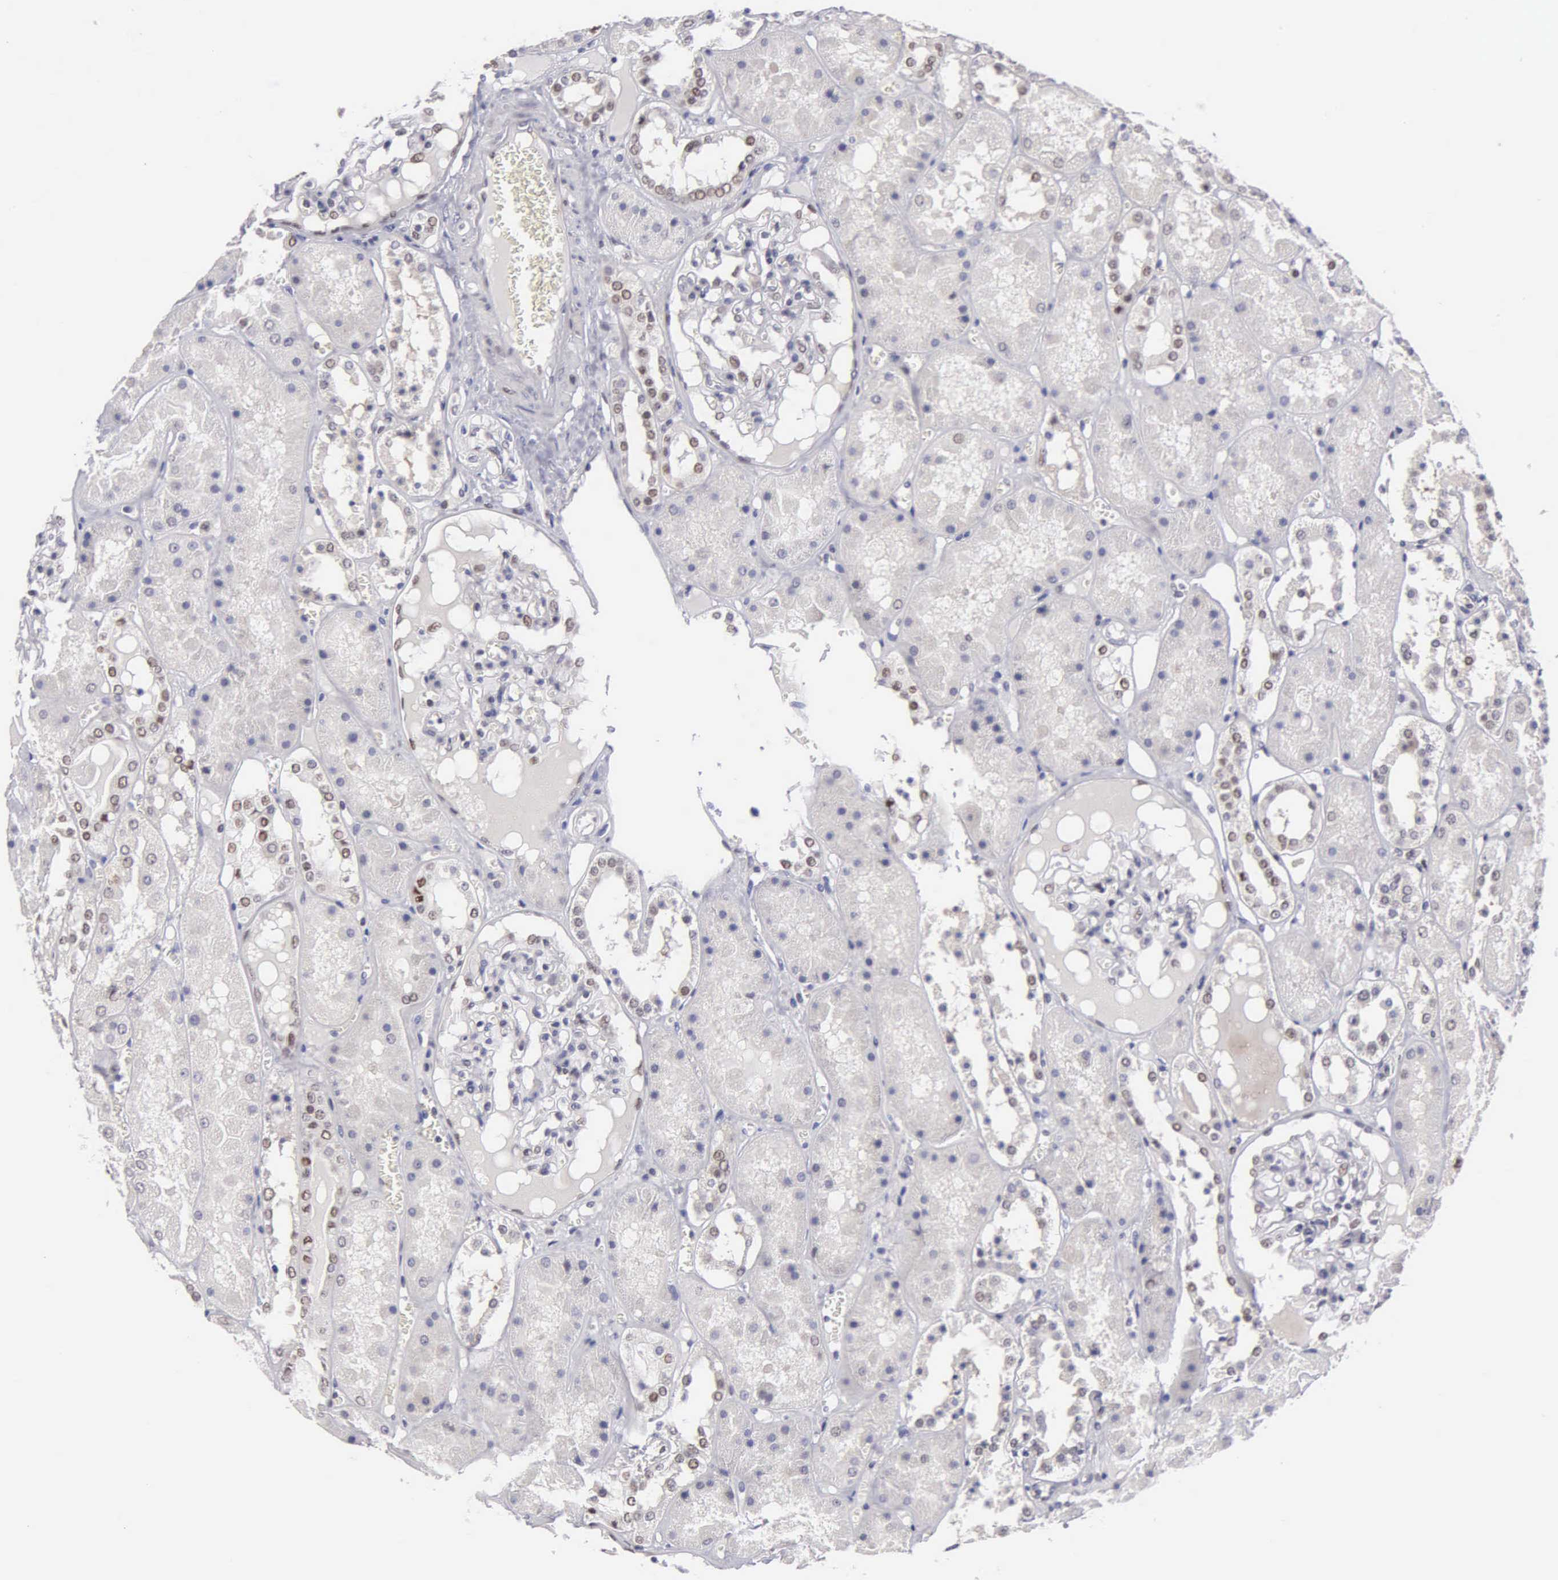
{"staining": {"intensity": "weak", "quantity": "<25%", "location": "nuclear"}, "tissue": "kidney", "cell_type": "Cells in glomeruli", "image_type": "normal", "snomed": [{"axis": "morphology", "description": "Normal tissue, NOS"}, {"axis": "topography", "description": "Kidney"}], "caption": "Protein analysis of normal kidney reveals no significant staining in cells in glomeruli. The staining is performed using DAB (3,3'-diaminobenzidine) brown chromogen with nuclei counter-stained in using hematoxylin.", "gene": "UBR7", "patient": {"sex": "male", "age": 36}}